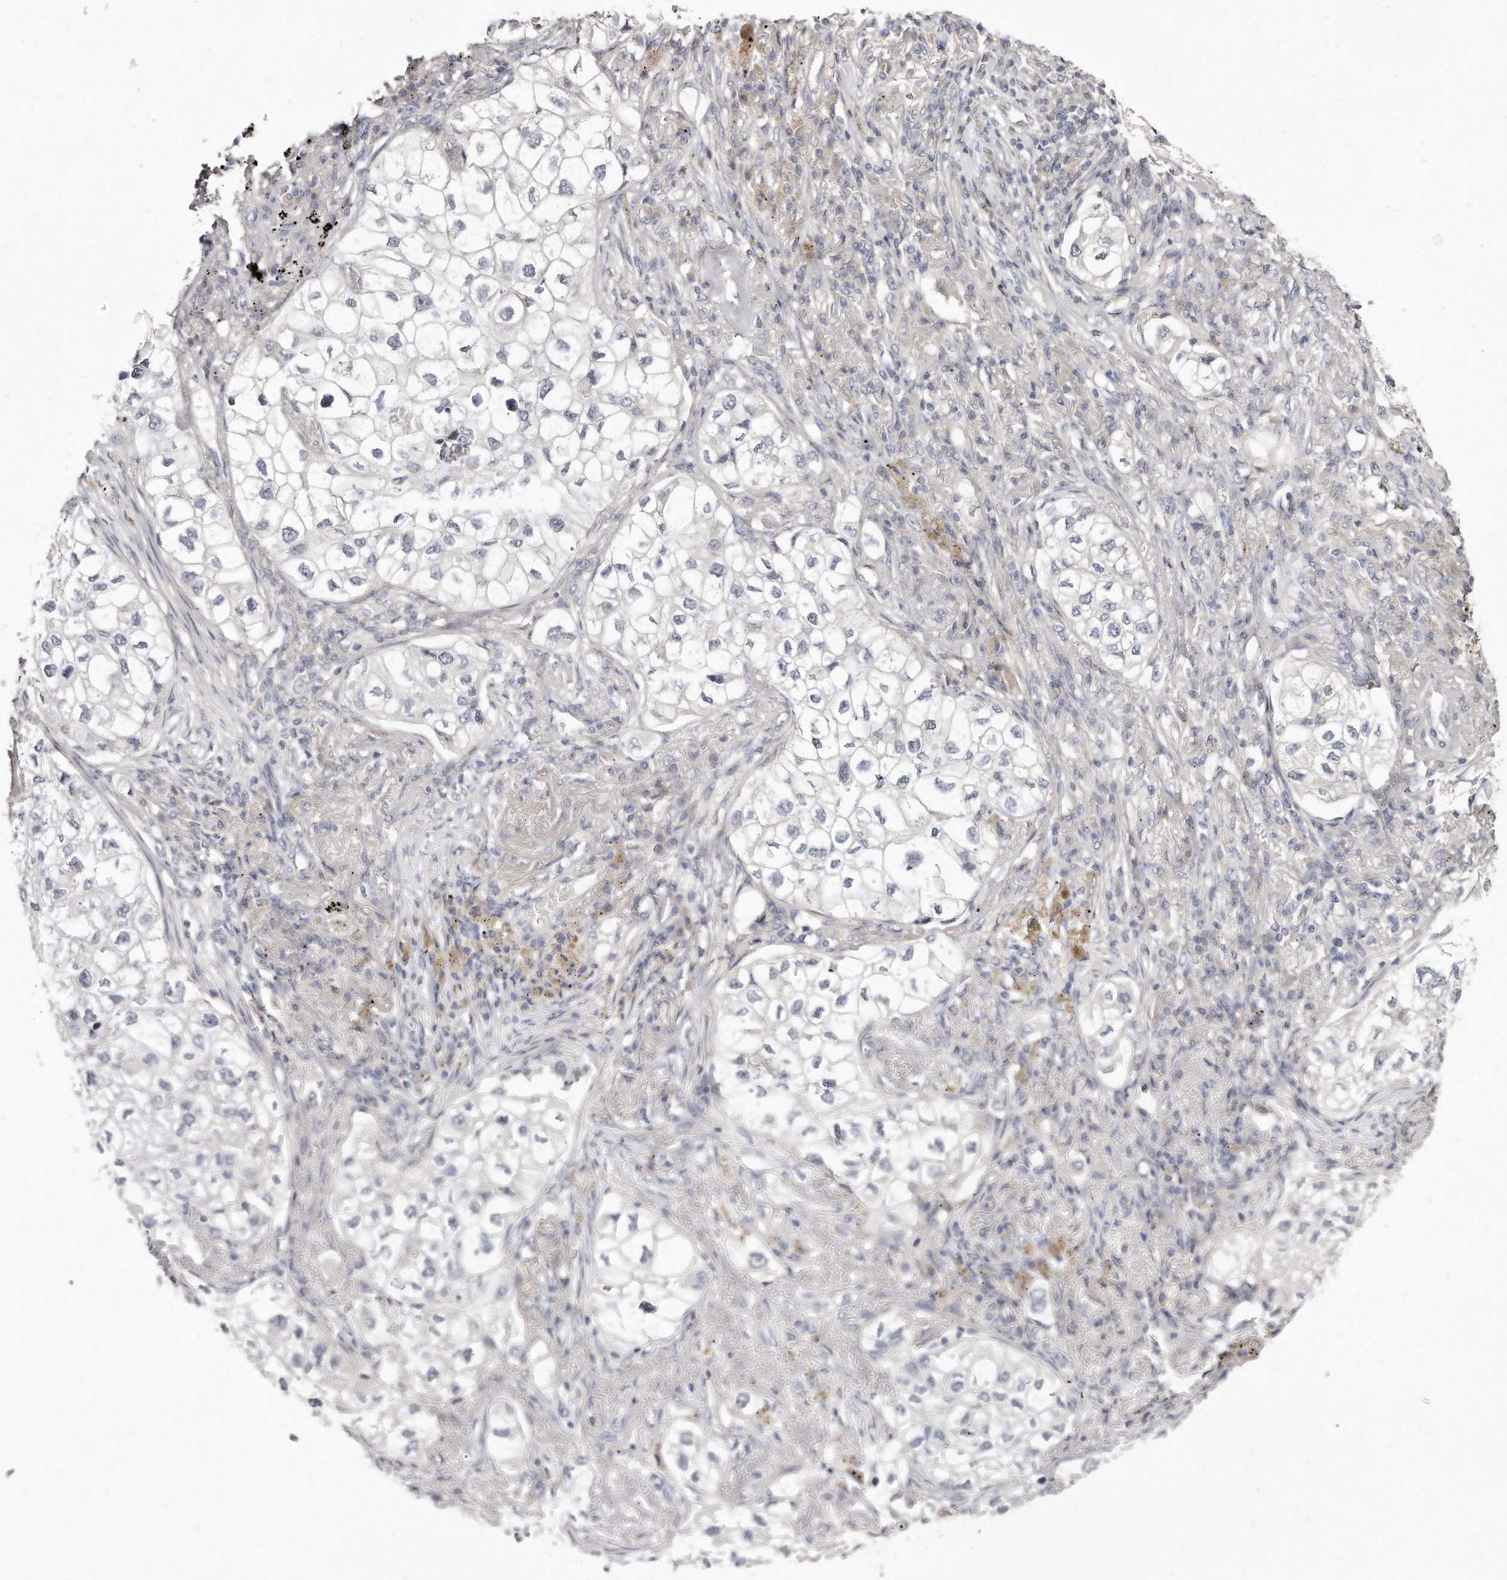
{"staining": {"intensity": "negative", "quantity": "none", "location": "none"}, "tissue": "lung cancer", "cell_type": "Tumor cells", "image_type": "cancer", "snomed": [{"axis": "morphology", "description": "Adenocarcinoma, NOS"}, {"axis": "topography", "description": "Lung"}], "caption": "The micrograph displays no significant positivity in tumor cells of adenocarcinoma (lung). The staining is performed using DAB (3,3'-diaminobenzidine) brown chromogen with nuclei counter-stained in using hematoxylin.", "gene": "TTLL4", "patient": {"sex": "male", "age": 63}}